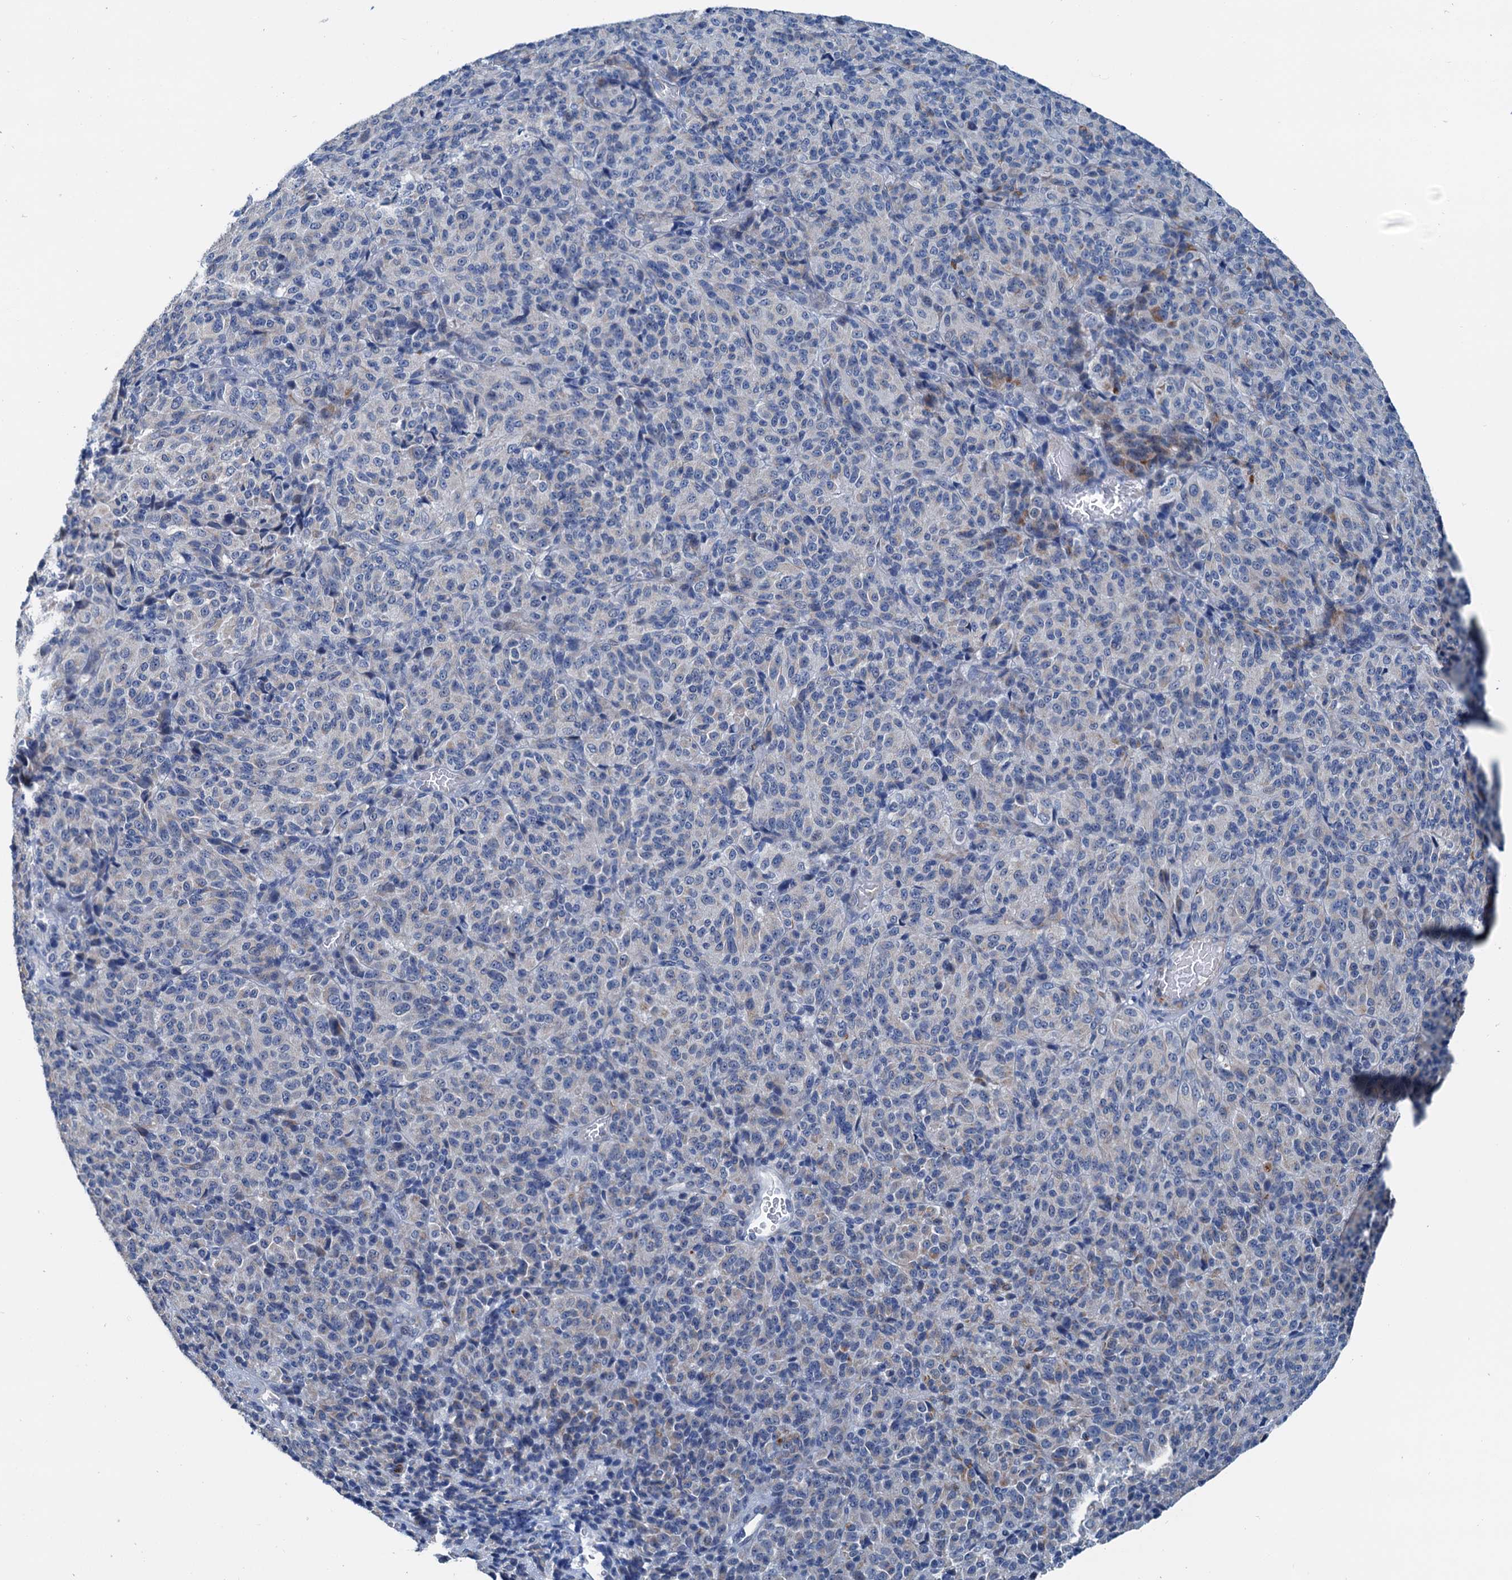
{"staining": {"intensity": "negative", "quantity": "none", "location": "none"}, "tissue": "melanoma", "cell_type": "Tumor cells", "image_type": "cancer", "snomed": [{"axis": "morphology", "description": "Malignant melanoma, Metastatic site"}, {"axis": "topography", "description": "Brain"}], "caption": "Immunohistochemical staining of melanoma displays no significant positivity in tumor cells.", "gene": "ELAC1", "patient": {"sex": "female", "age": 56}}